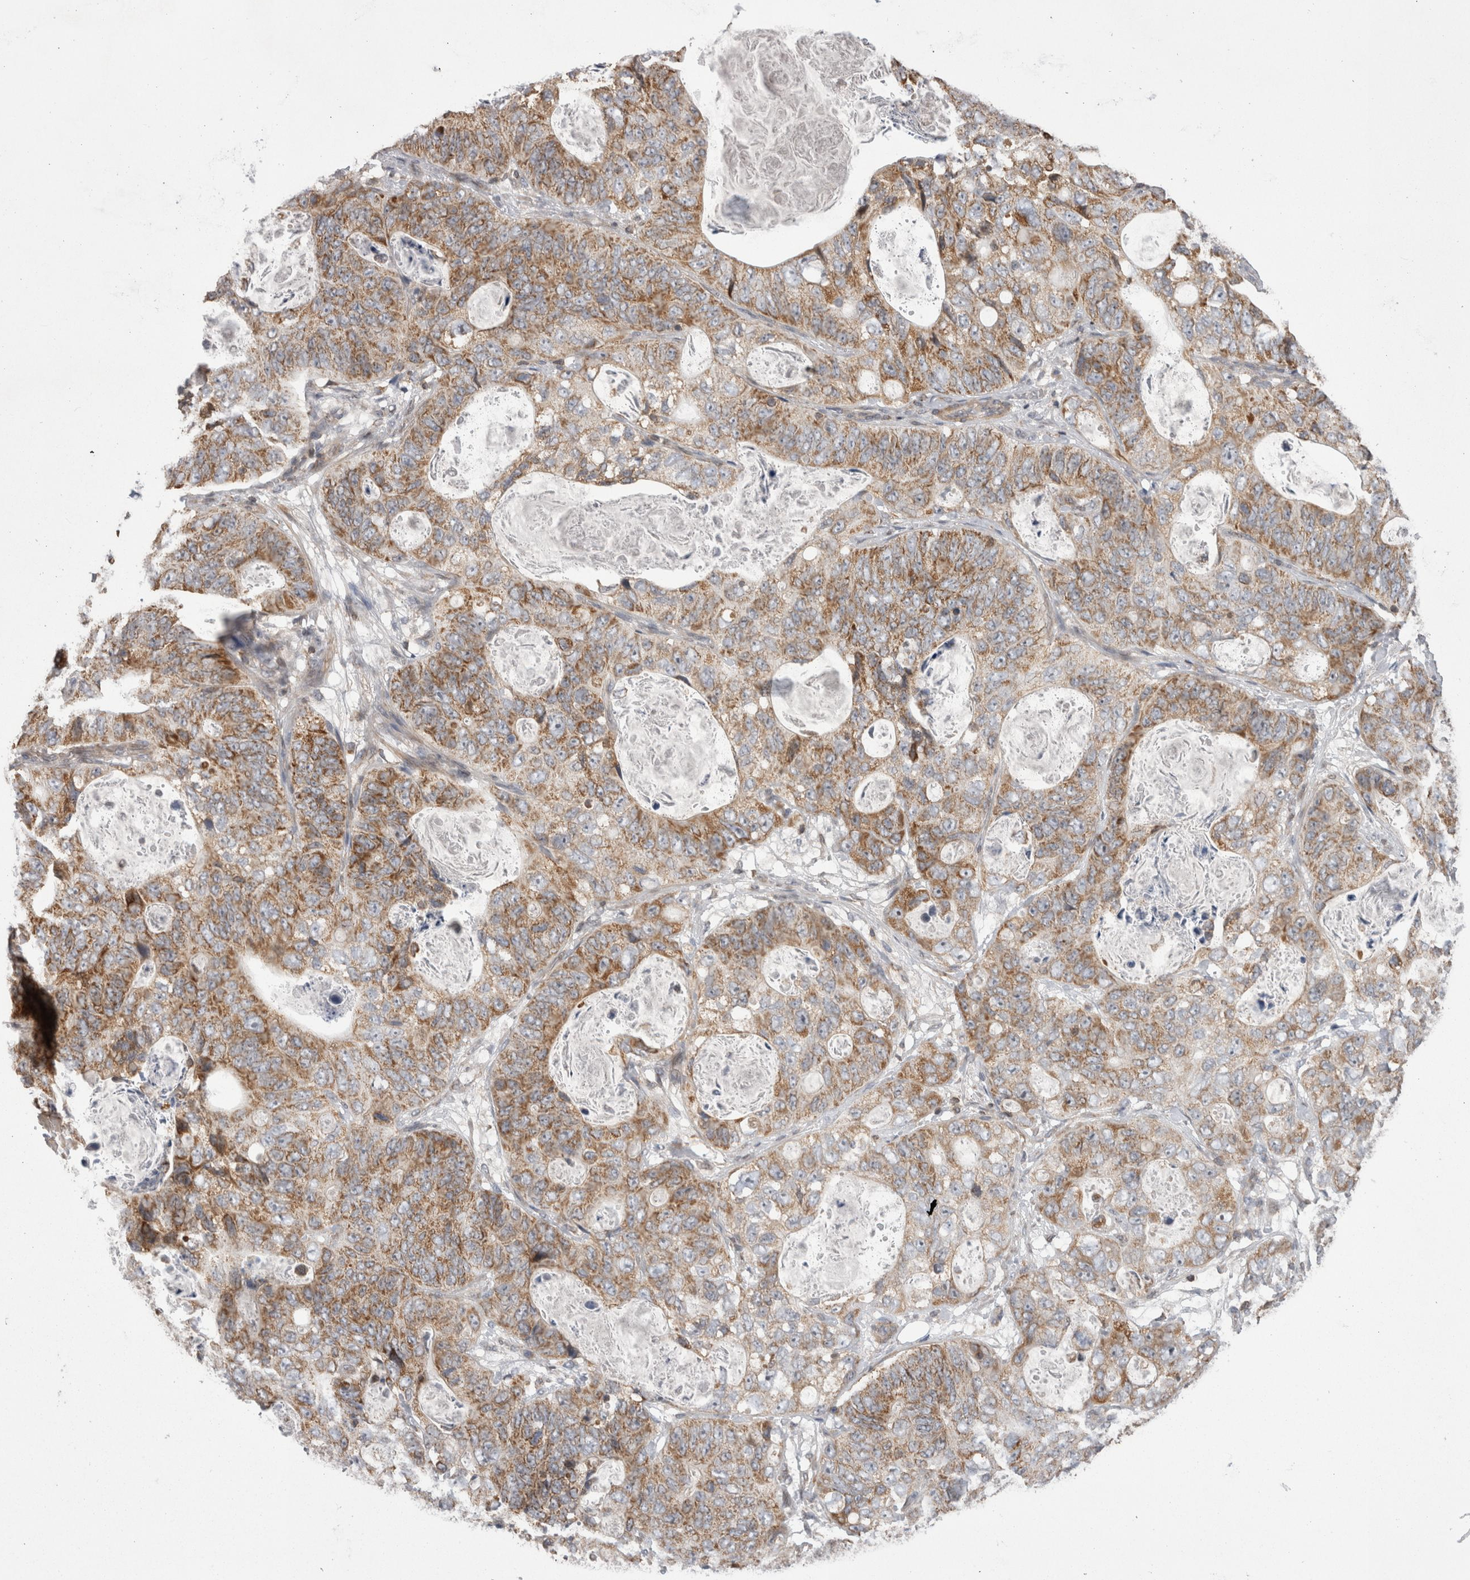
{"staining": {"intensity": "moderate", "quantity": ">75%", "location": "cytoplasmic/membranous"}, "tissue": "stomach cancer", "cell_type": "Tumor cells", "image_type": "cancer", "snomed": [{"axis": "morphology", "description": "Normal tissue, NOS"}, {"axis": "morphology", "description": "Adenocarcinoma, NOS"}, {"axis": "topography", "description": "Stomach"}], "caption": "Stomach cancer stained with DAB immunohistochemistry (IHC) exhibits medium levels of moderate cytoplasmic/membranous expression in about >75% of tumor cells. (Stains: DAB in brown, nuclei in blue, Microscopy: brightfield microscopy at high magnification).", "gene": "DARS2", "patient": {"sex": "female", "age": 89}}